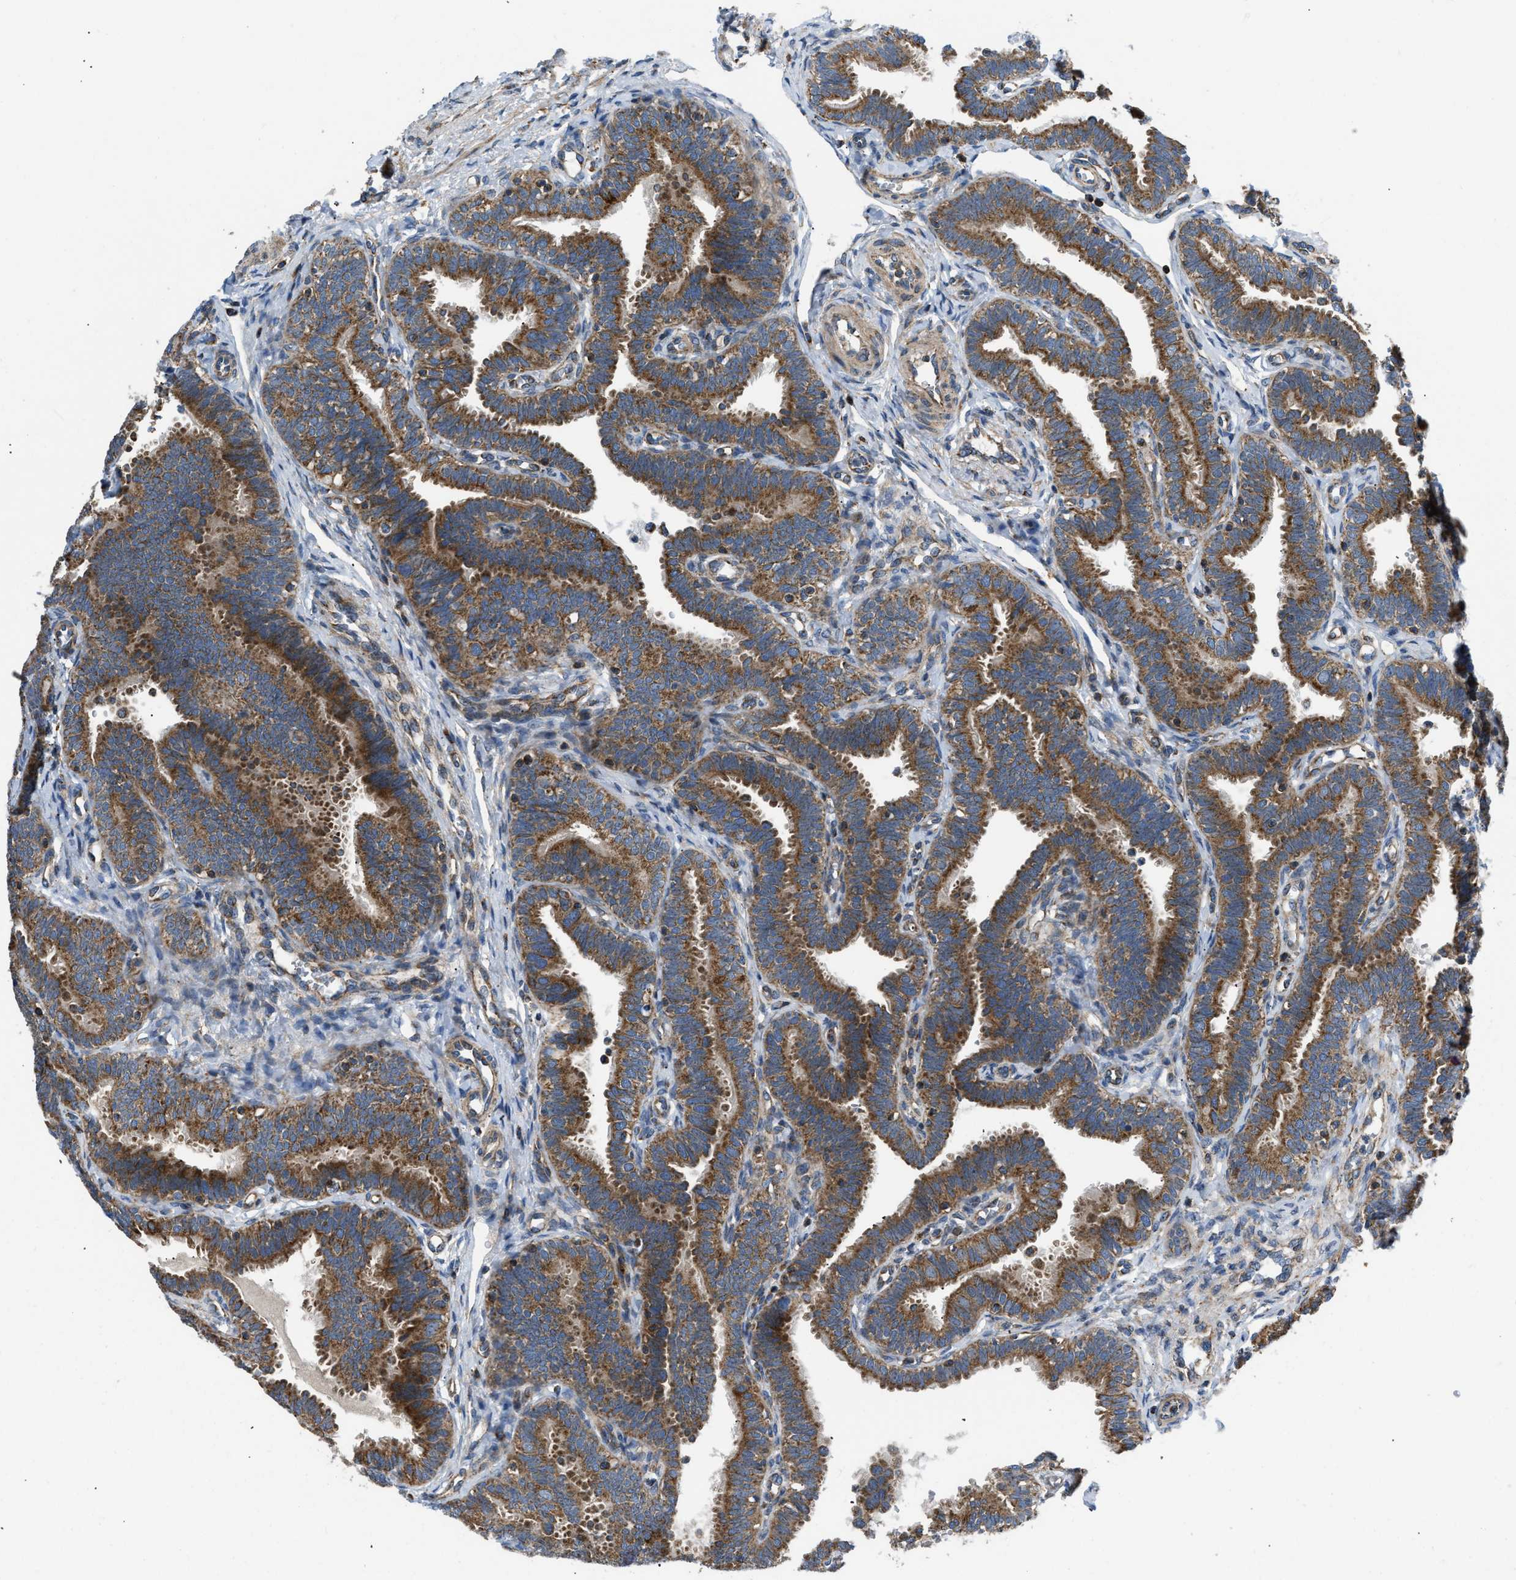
{"staining": {"intensity": "strong", "quantity": ">75%", "location": "cytoplasmic/membranous"}, "tissue": "fallopian tube", "cell_type": "Glandular cells", "image_type": "normal", "snomed": [{"axis": "morphology", "description": "Normal tissue, NOS"}, {"axis": "topography", "description": "Fallopian tube"}, {"axis": "topography", "description": "Placenta"}], "caption": "Immunohistochemical staining of normal fallopian tube demonstrates >75% levels of strong cytoplasmic/membranous protein staining in about >75% of glandular cells.", "gene": "OPTN", "patient": {"sex": "female", "age": 34}}